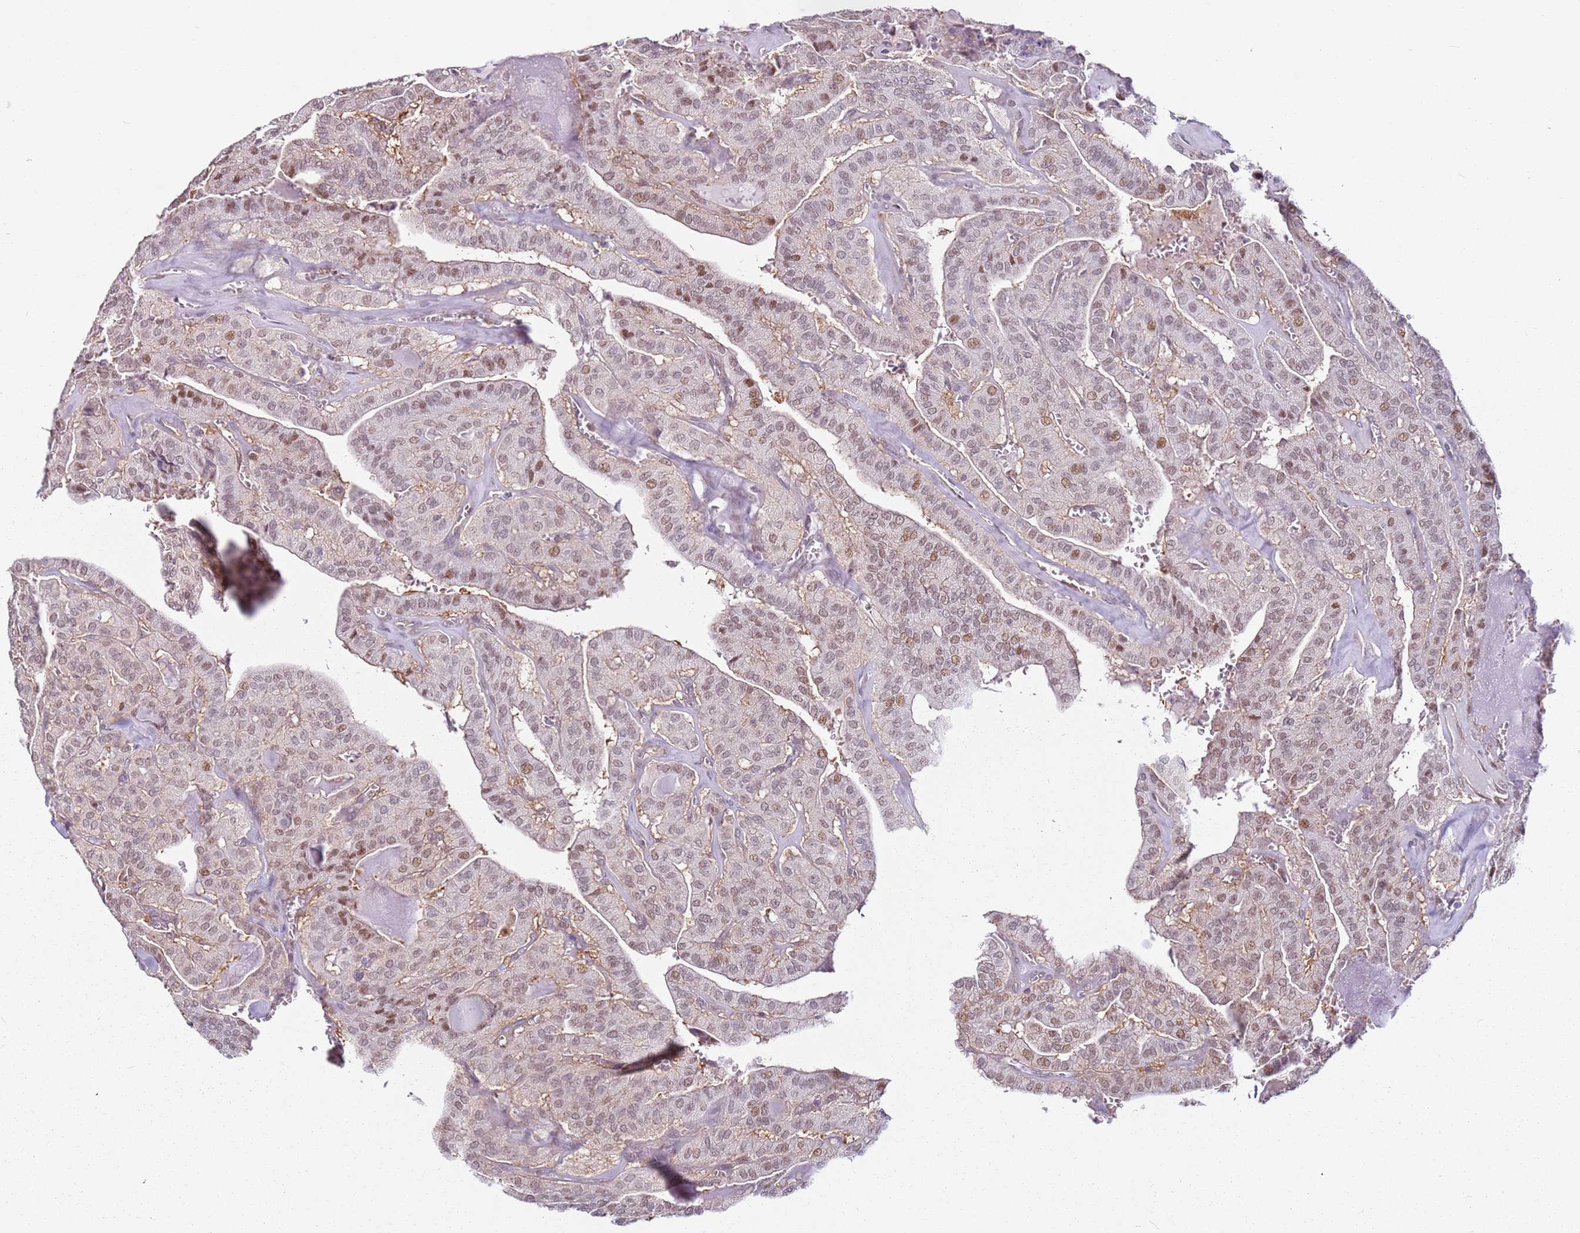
{"staining": {"intensity": "moderate", "quantity": "25%-75%", "location": "nuclear"}, "tissue": "thyroid cancer", "cell_type": "Tumor cells", "image_type": "cancer", "snomed": [{"axis": "morphology", "description": "Papillary adenocarcinoma, NOS"}, {"axis": "topography", "description": "Thyroid gland"}], "caption": "This micrograph displays immunohistochemistry staining of thyroid papillary adenocarcinoma, with medium moderate nuclear expression in about 25%-75% of tumor cells.", "gene": "PSMD4", "patient": {"sex": "male", "age": 52}}